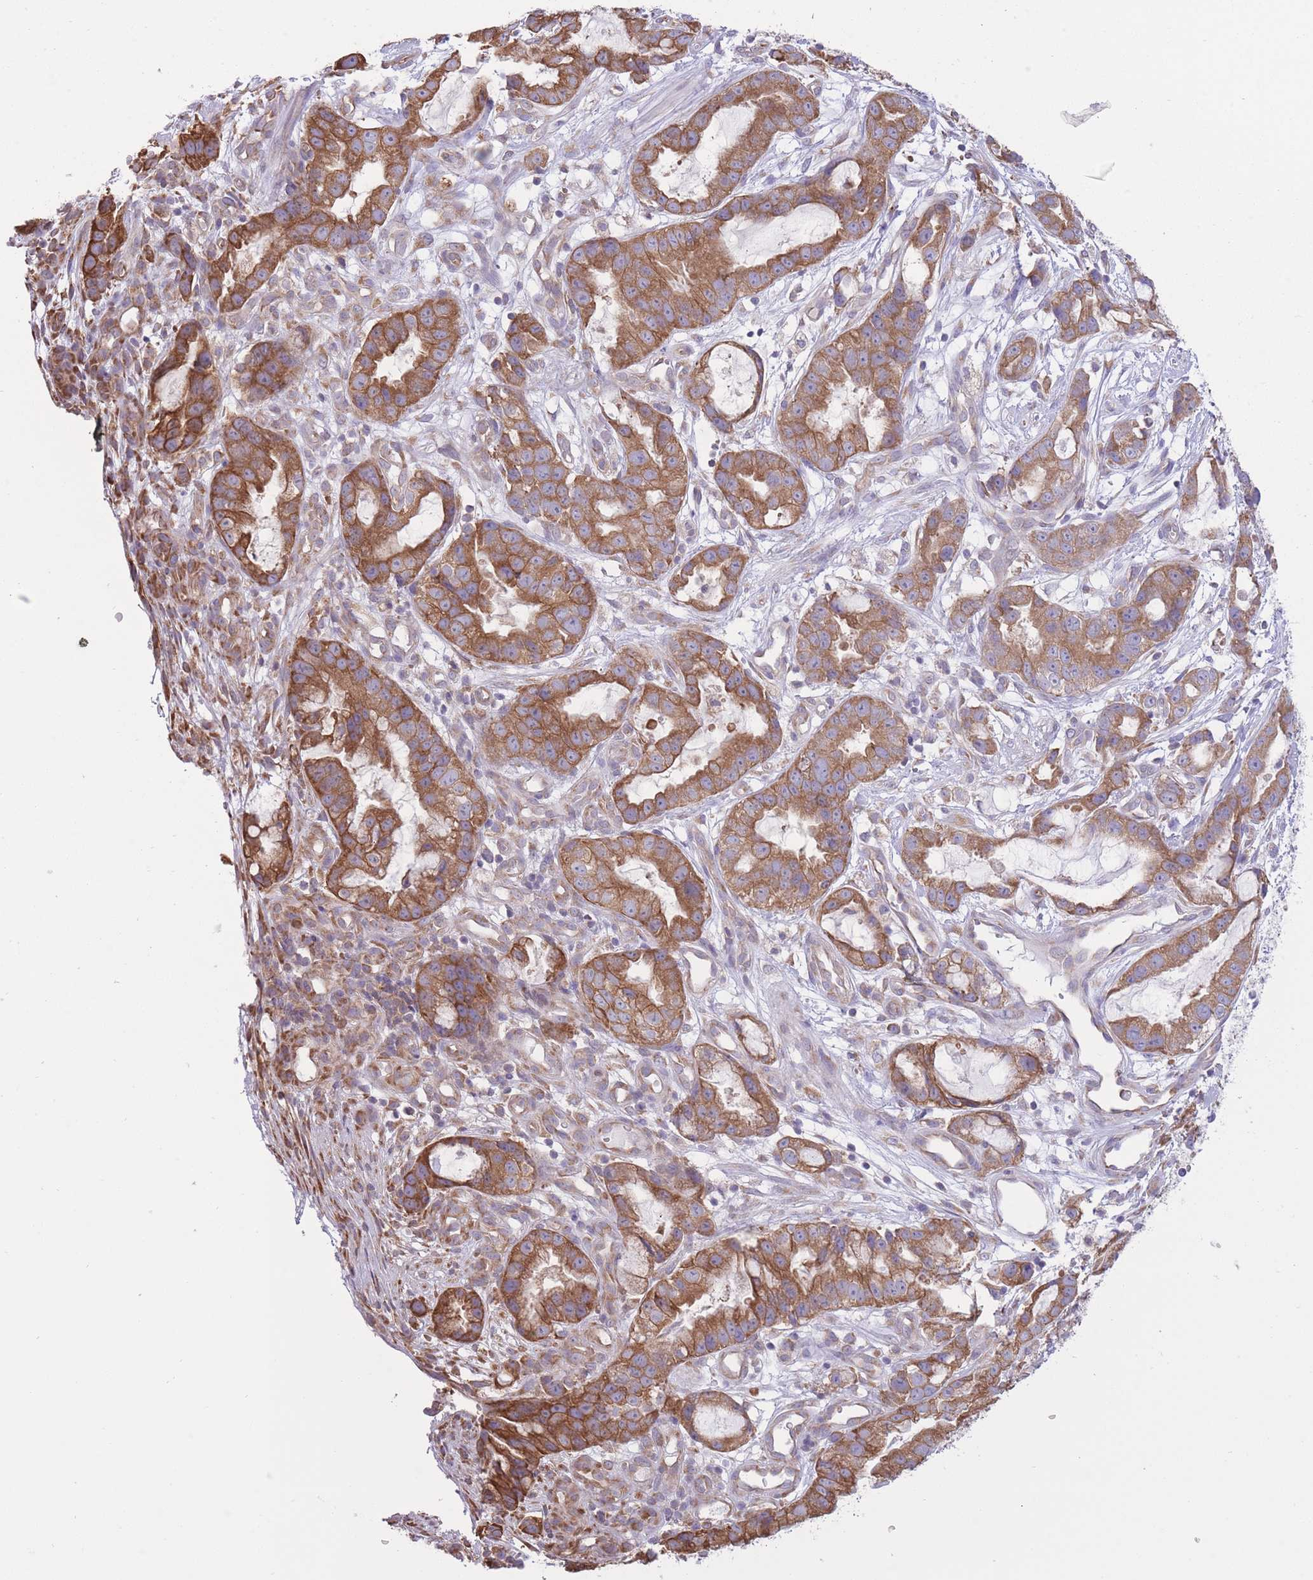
{"staining": {"intensity": "strong", "quantity": ">75%", "location": "cytoplasmic/membranous"}, "tissue": "stomach cancer", "cell_type": "Tumor cells", "image_type": "cancer", "snomed": [{"axis": "morphology", "description": "Adenocarcinoma, NOS"}, {"axis": "topography", "description": "Stomach"}], "caption": "There is high levels of strong cytoplasmic/membranous expression in tumor cells of stomach adenocarcinoma, as demonstrated by immunohistochemical staining (brown color).", "gene": "ZNF501", "patient": {"sex": "male", "age": 55}}